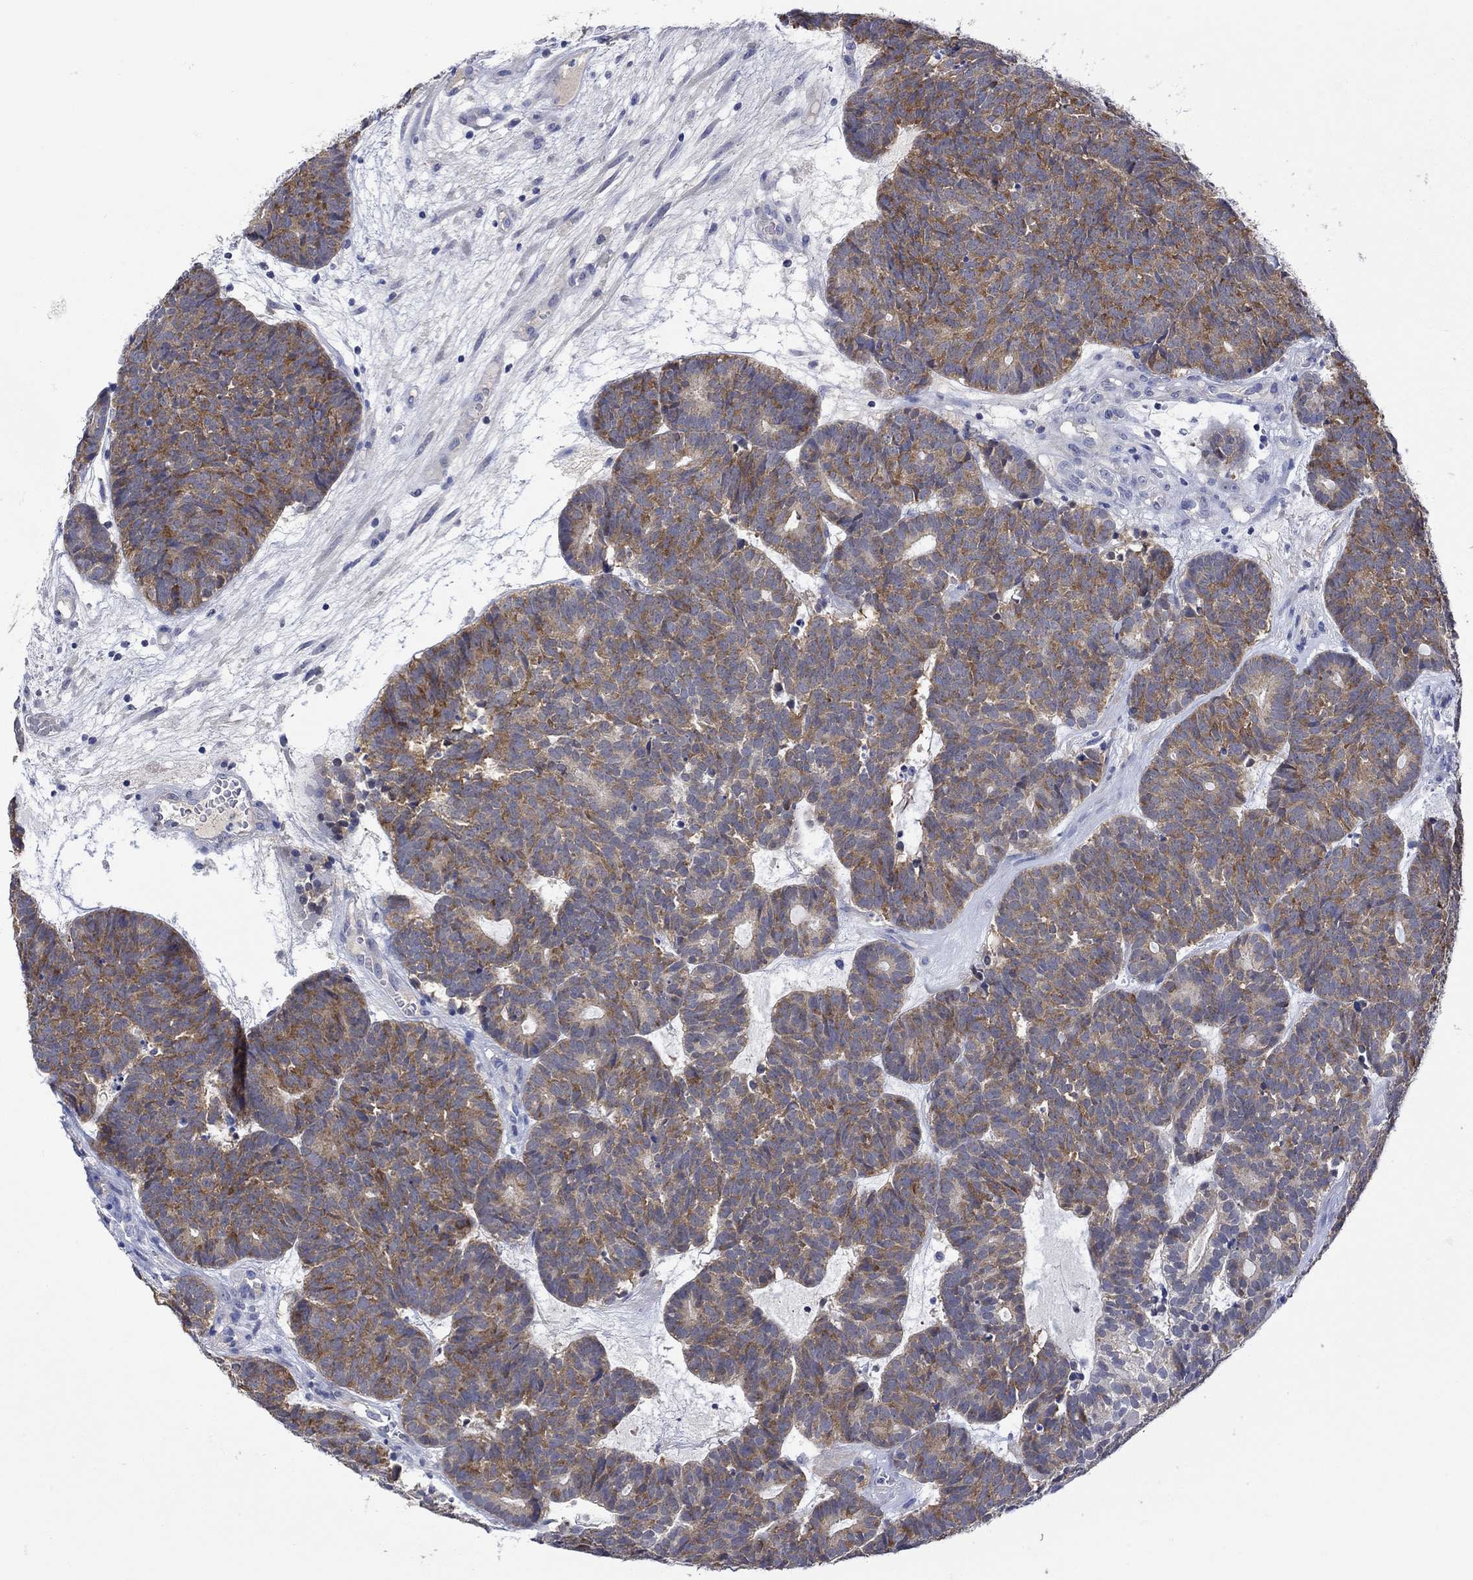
{"staining": {"intensity": "strong", "quantity": "<25%", "location": "cytoplasmic/membranous"}, "tissue": "head and neck cancer", "cell_type": "Tumor cells", "image_type": "cancer", "snomed": [{"axis": "morphology", "description": "Adenocarcinoma, NOS"}, {"axis": "topography", "description": "Head-Neck"}], "caption": "Immunohistochemistry photomicrograph of human adenocarcinoma (head and neck) stained for a protein (brown), which demonstrates medium levels of strong cytoplasmic/membranous expression in about <25% of tumor cells.", "gene": "MSI1", "patient": {"sex": "female", "age": 81}}